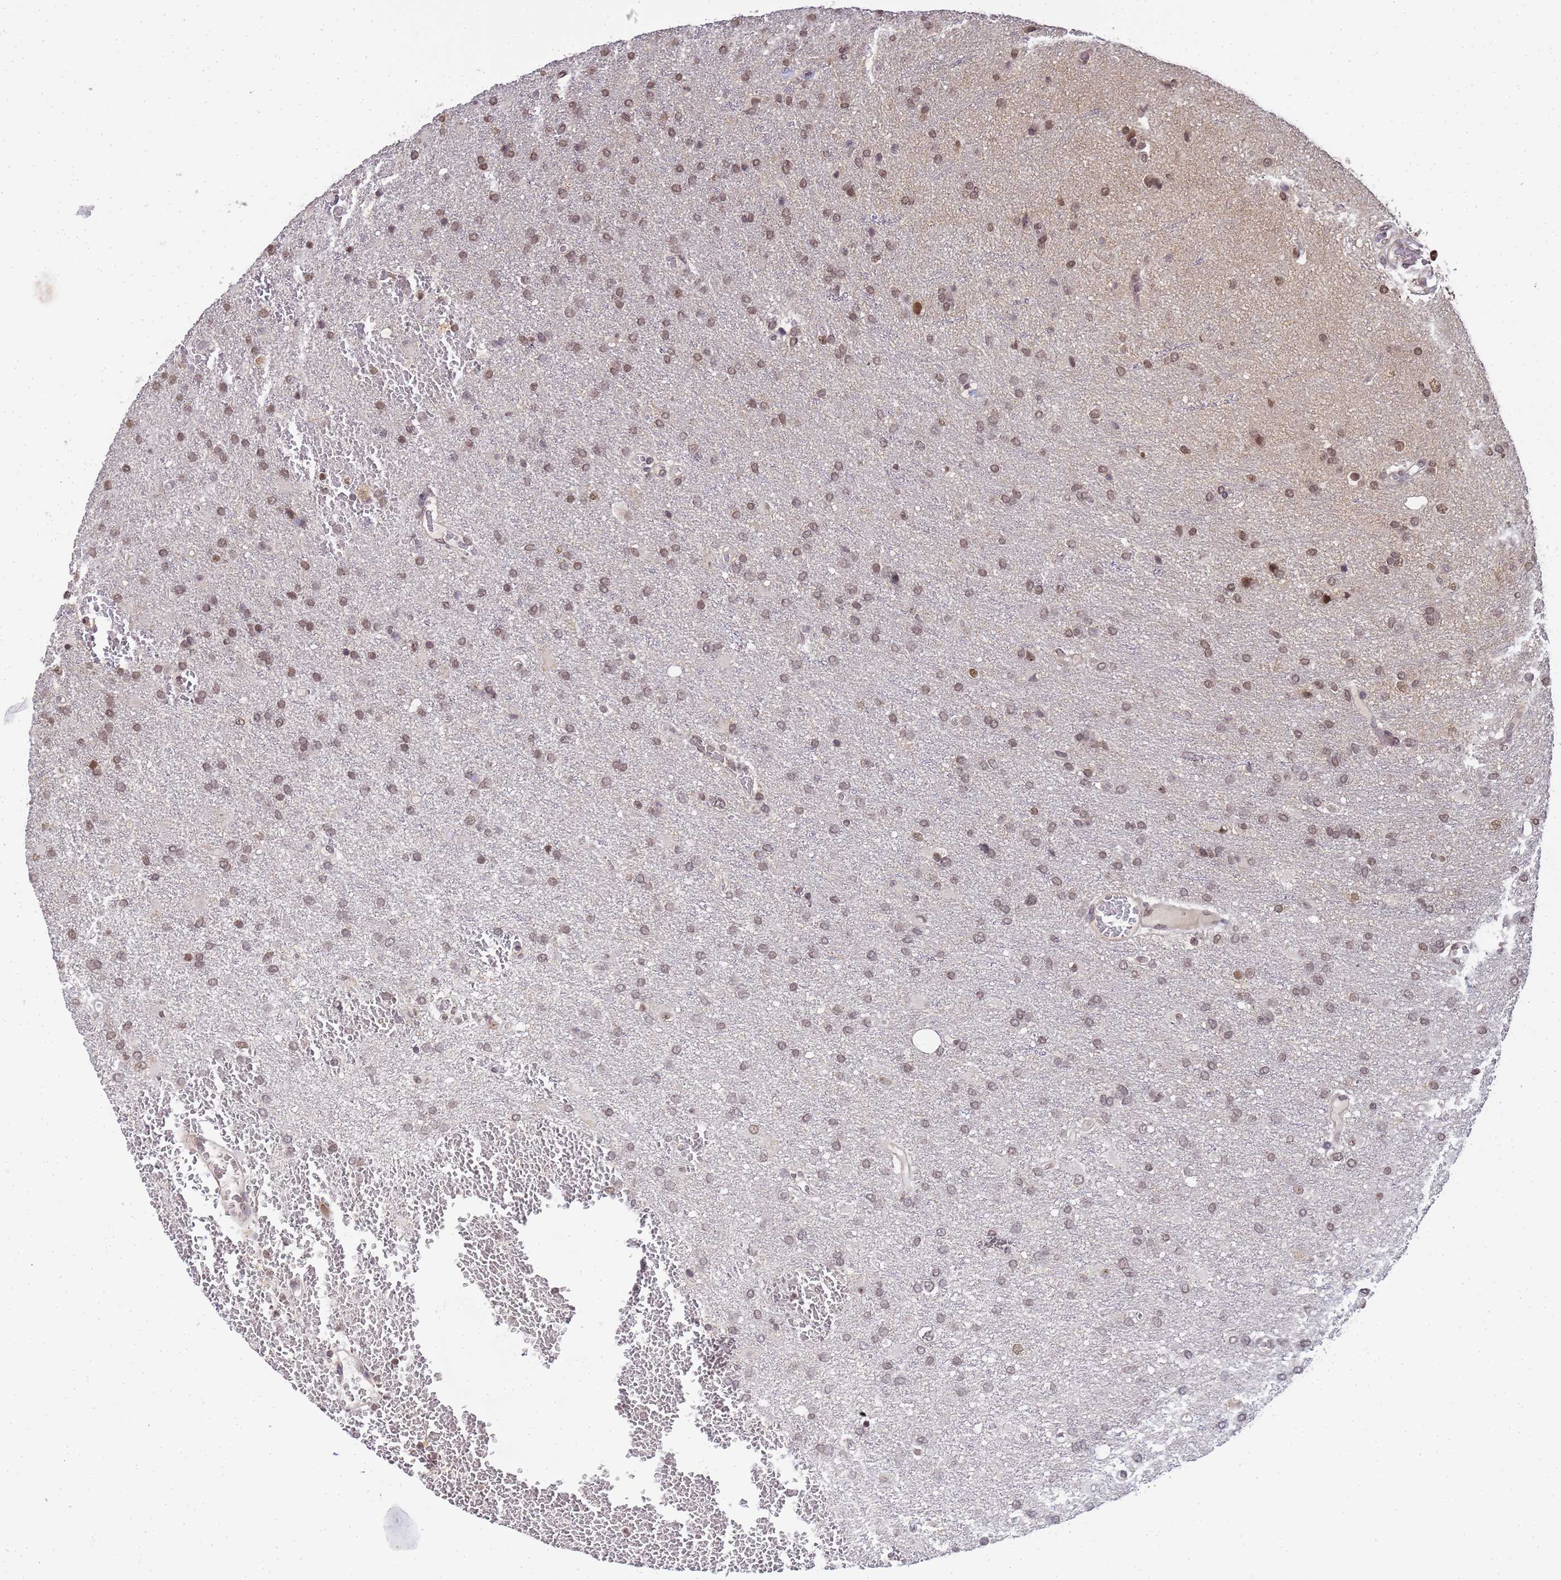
{"staining": {"intensity": "moderate", "quantity": ">75%", "location": "nuclear"}, "tissue": "glioma", "cell_type": "Tumor cells", "image_type": "cancer", "snomed": [{"axis": "morphology", "description": "Glioma, malignant, High grade"}, {"axis": "topography", "description": "Brain"}], "caption": "Malignant glioma (high-grade) stained with DAB IHC exhibits medium levels of moderate nuclear staining in approximately >75% of tumor cells. Using DAB (brown) and hematoxylin (blue) stains, captured at high magnification using brightfield microscopy.", "gene": "MYL7", "patient": {"sex": "female", "age": 74}}